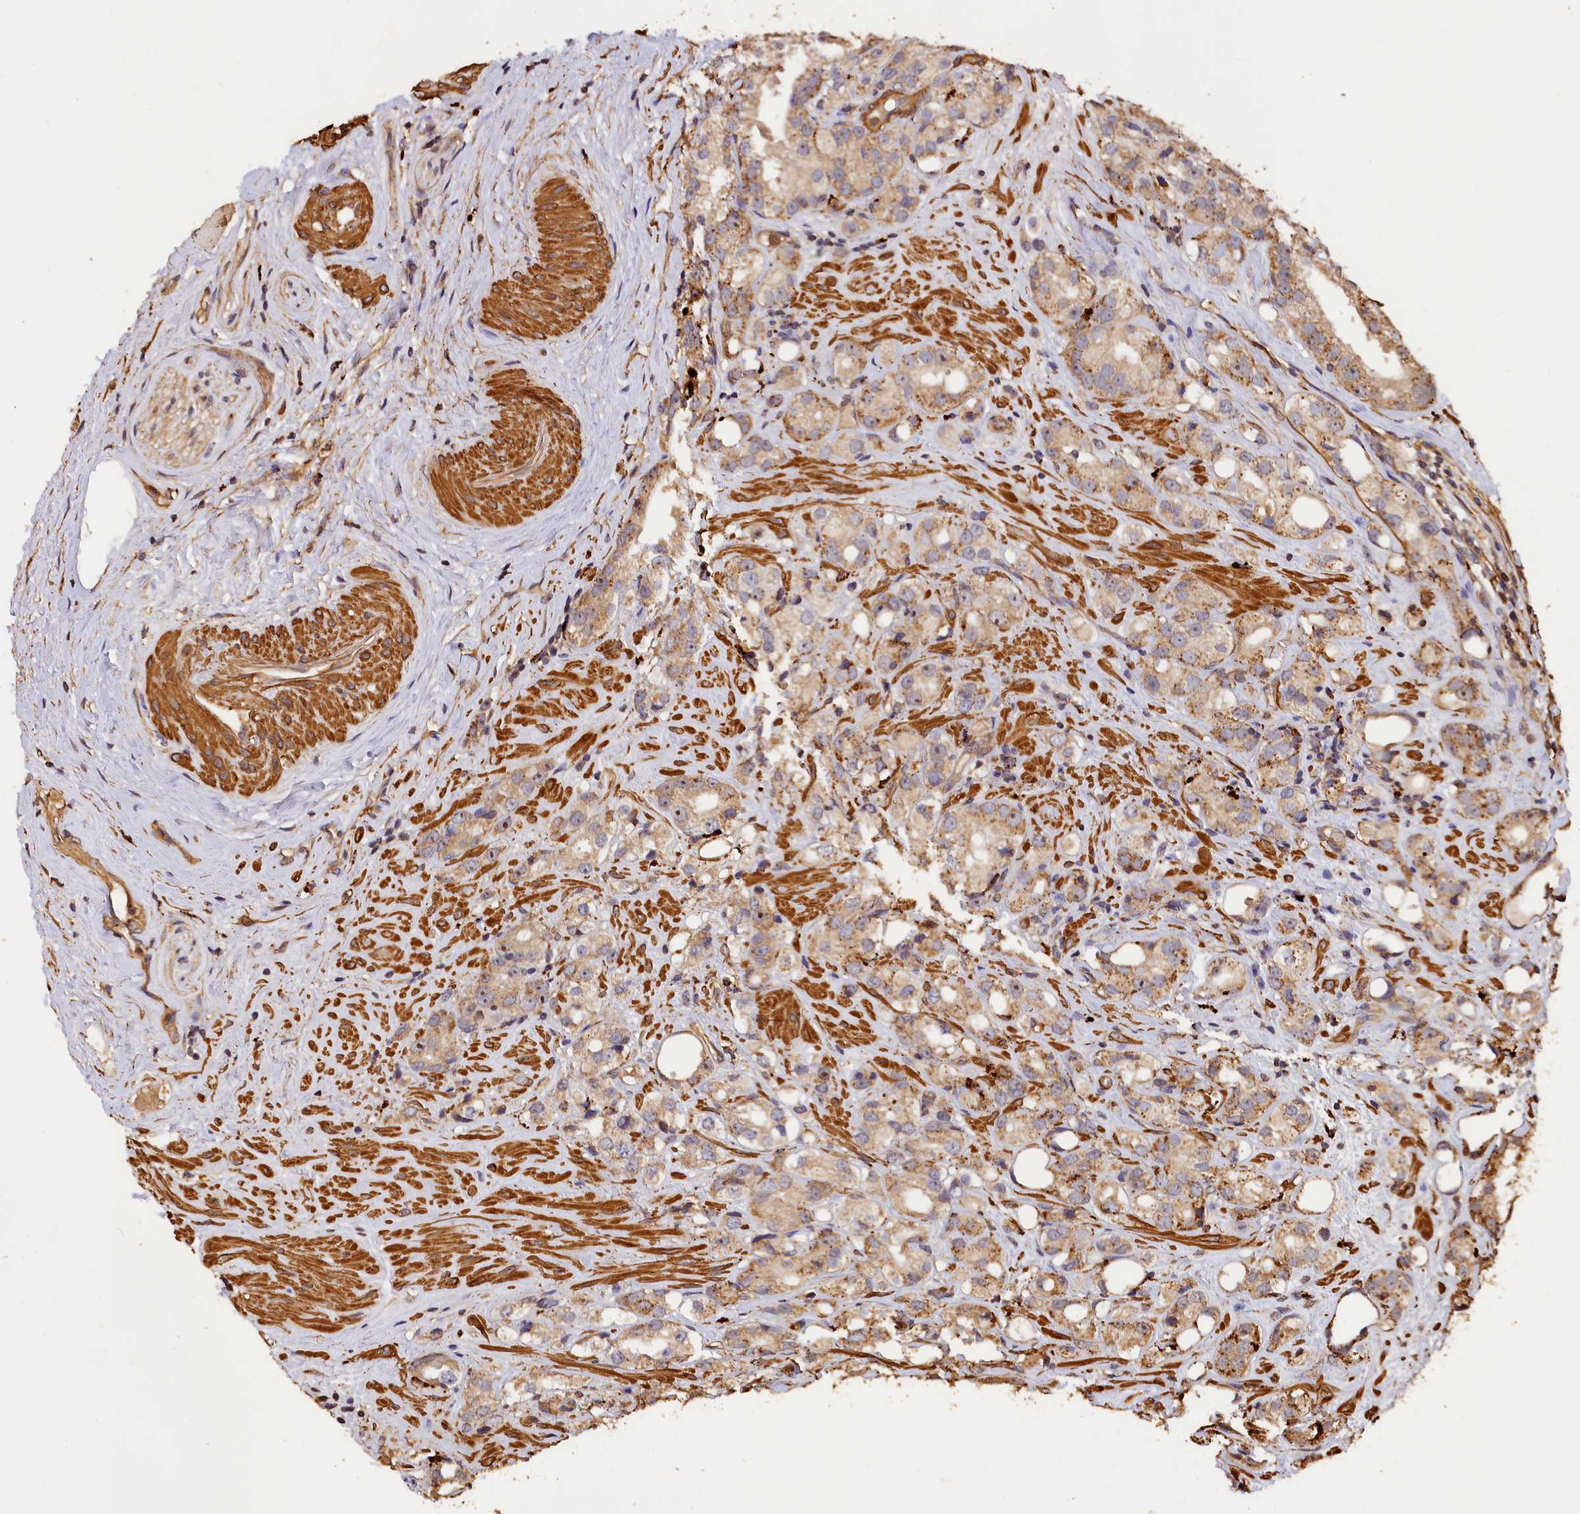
{"staining": {"intensity": "weak", "quantity": ">75%", "location": "cytoplasmic/membranous"}, "tissue": "prostate cancer", "cell_type": "Tumor cells", "image_type": "cancer", "snomed": [{"axis": "morphology", "description": "Adenocarcinoma, NOS"}, {"axis": "topography", "description": "Prostate"}], "caption": "Weak cytoplasmic/membranous staining for a protein is identified in approximately >75% of tumor cells of prostate adenocarcinoma using immunohistochemistry (IHC).", "gene": "MMP15", "patient": {"sex": "male", "age": 79}}